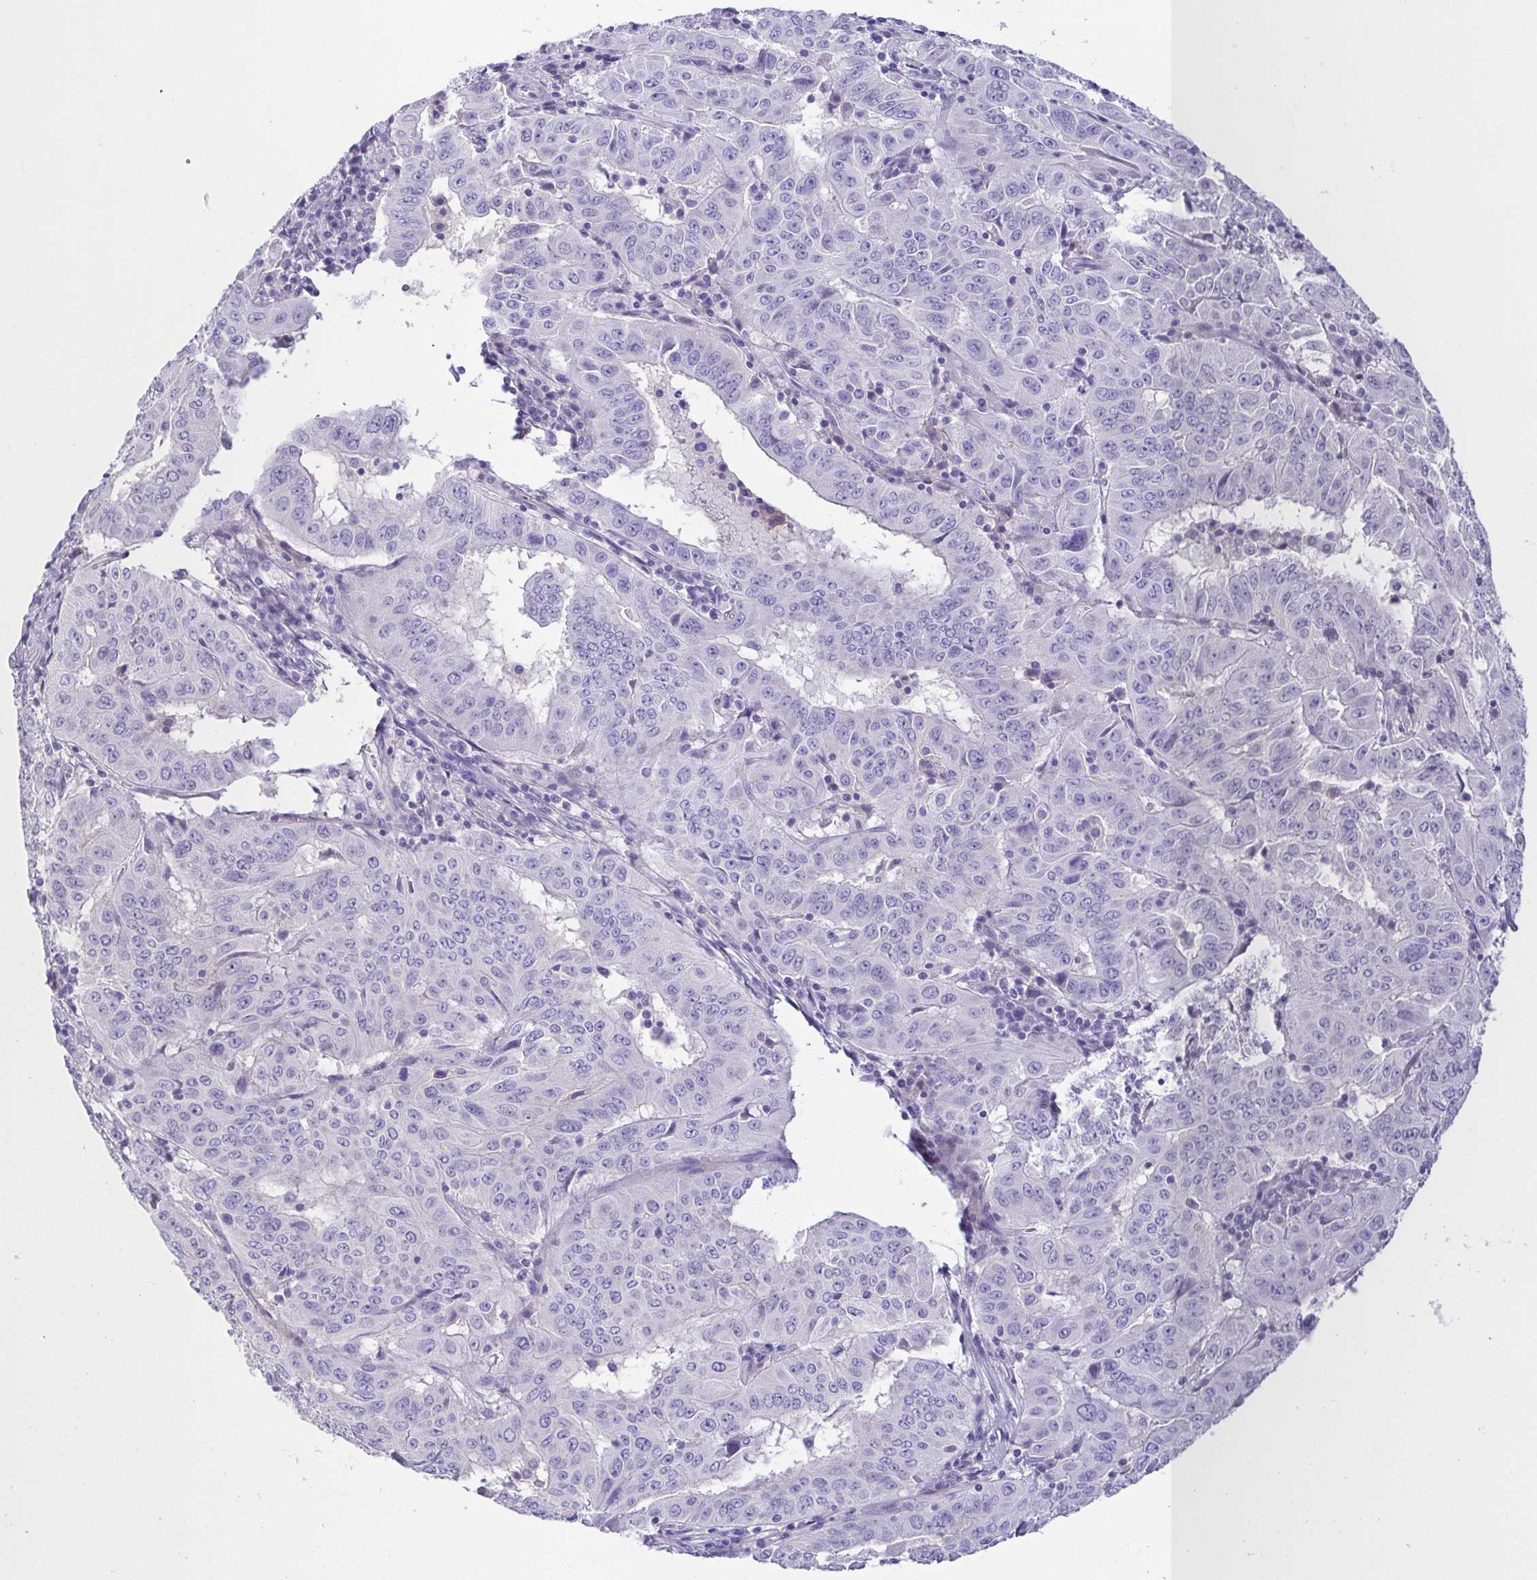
{"staining": {"intensity": "negative", "quantity": "none", "location": "none"}, "tissue": "pancreatic cancer", "cell_type": "Tumor cells", "image_type": "cancer", "snomed": [{"axis": "morphology", "description": "Adenocarcinoma, NOS"}, {"axis": "topography", "description": "Pancreas"}], "caption": "This is an immunohistochemistry image of pancreatic cancer. There is no expression in tumor cells.", "gene": "PKDREJ", "patient": {"sex": "male", "age": 63}}